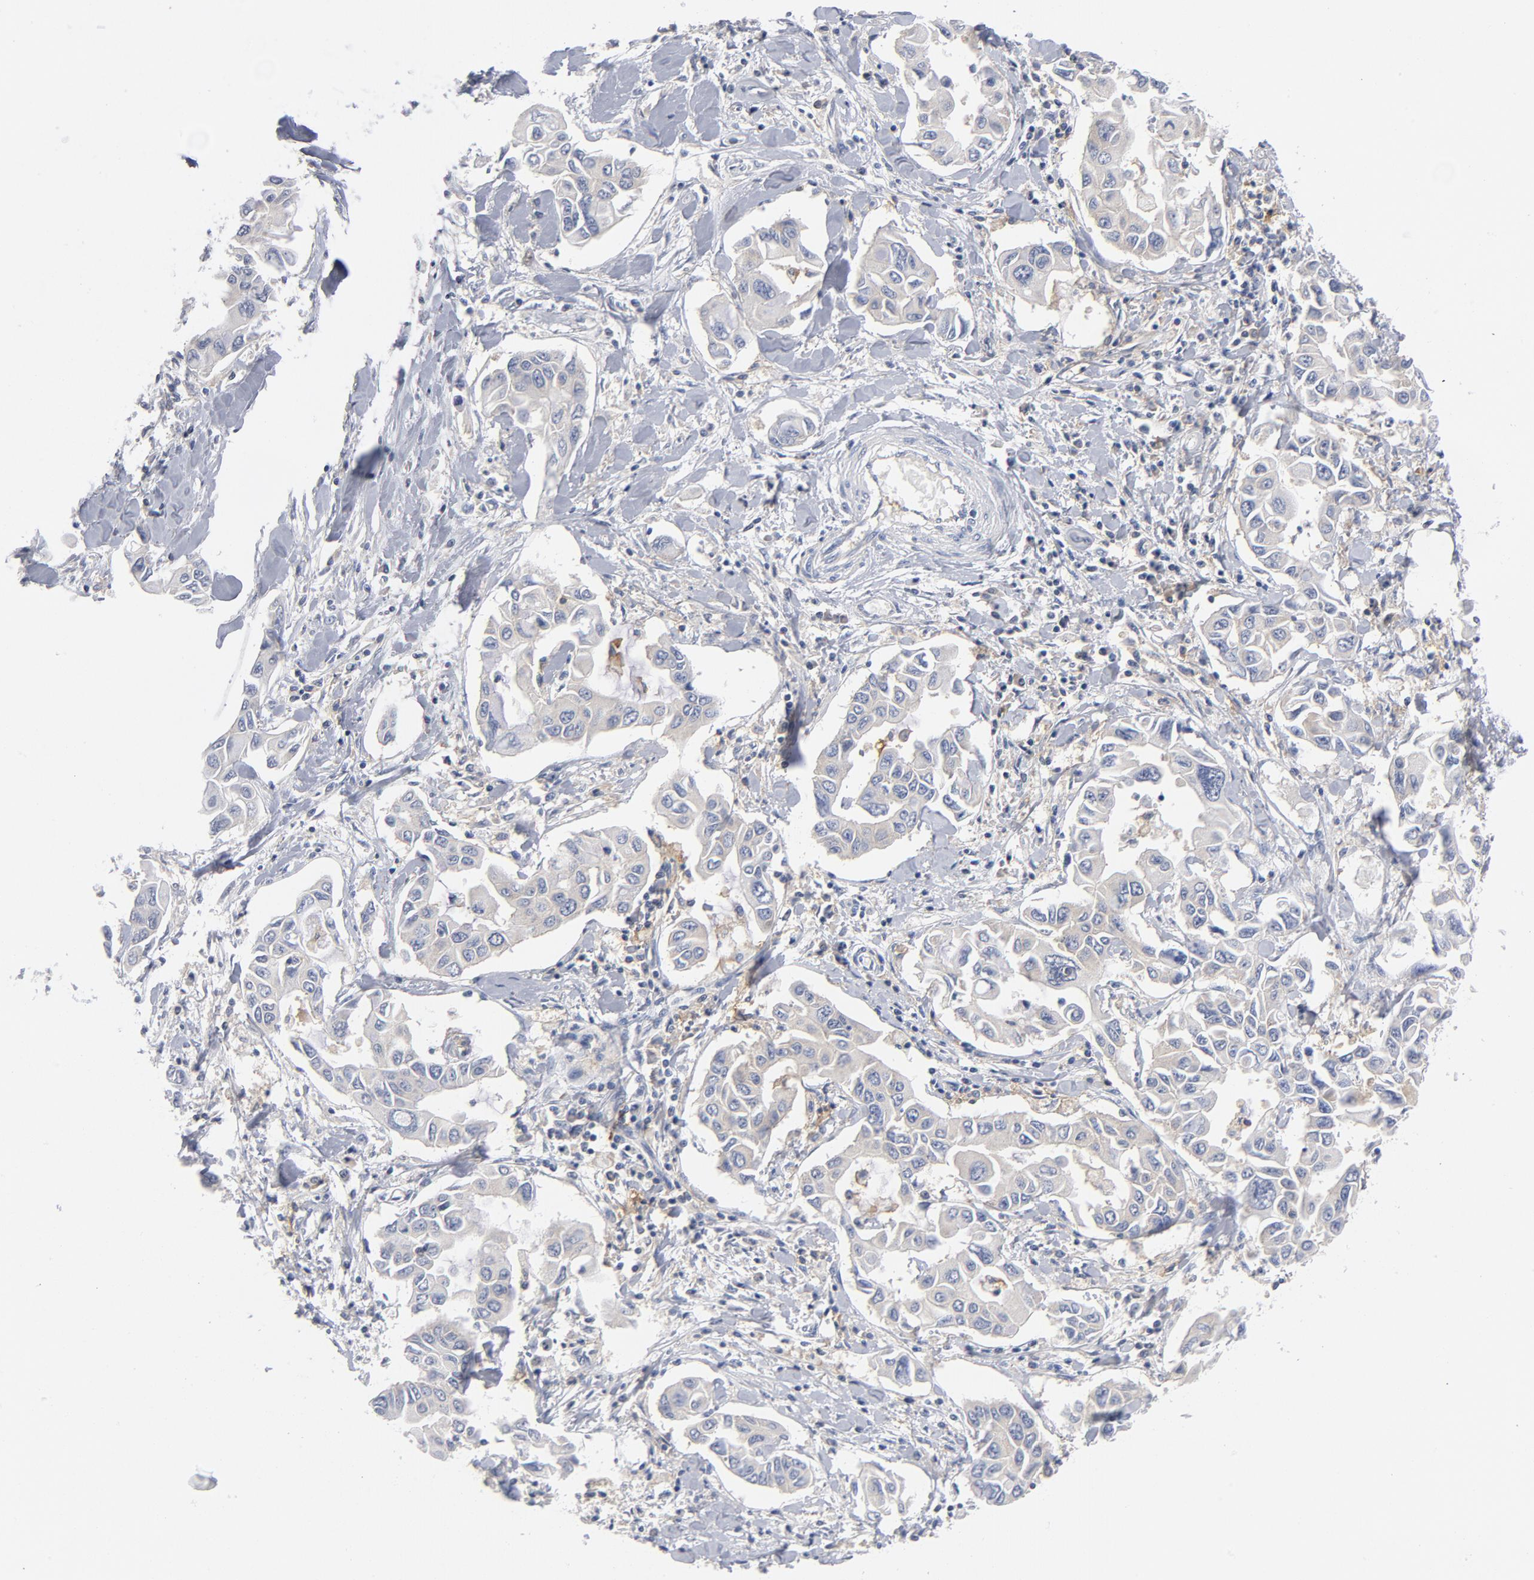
{"staining": {"intensity": "negative", "quantity": "none", "location": "none"}, "tissue": "lung cancer", "cell_type": "Tumor cells", "image_type": "cancer", "snomed": [{"axis": "morphology", "description": "Adenocarcinoma, NOS"}, {"axis": "topography", "description": "Lymph node"}, {"axis": "topography", "description": "Lung"}], "caption": "High magnification brightfield microscopy of adenocarcinoma (lung) stained with DAB (brown) and counterstained with hematoxylin (blue): tumor cells show no significant positivity.", "gene": "CD86", "patient": {"sex": "male", "age": 64}}